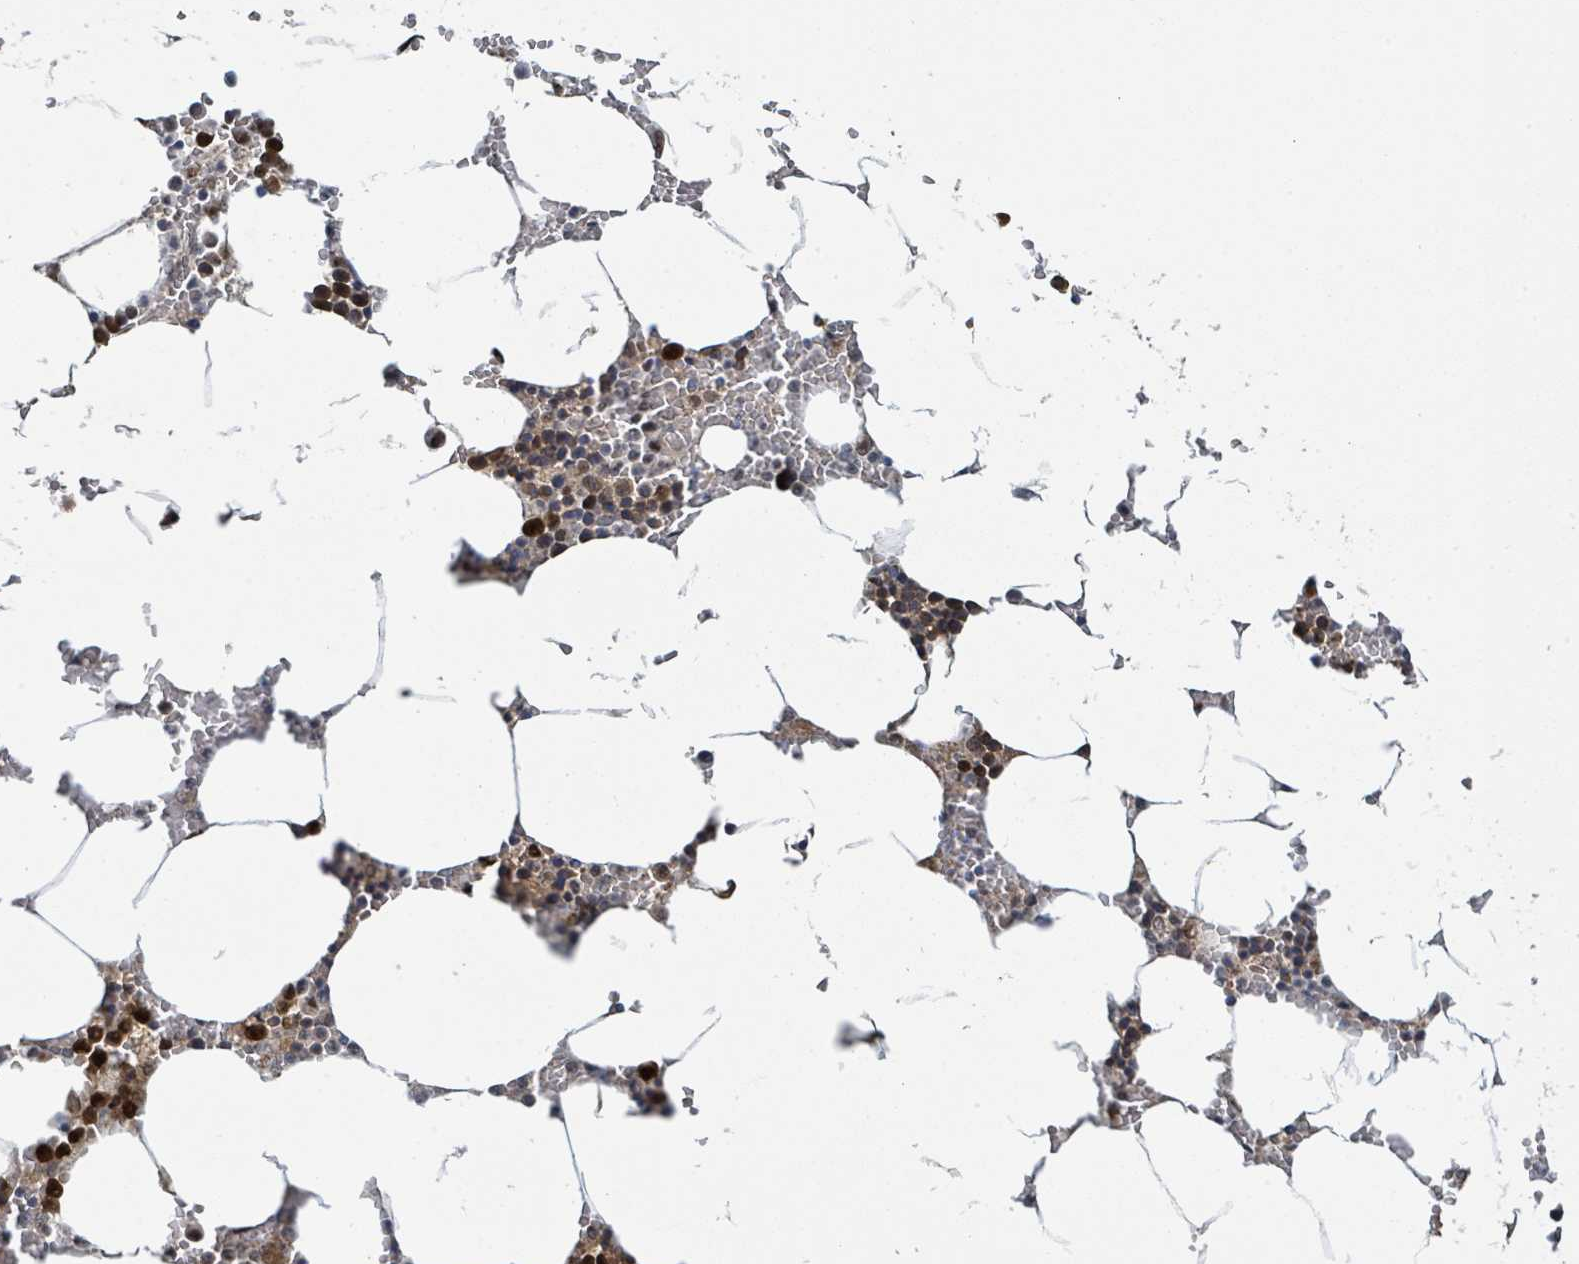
{"staining": {"intensity": "strong", "quantity": "<25%", "location": "cytoplasmic/membranous,nuclear"}, "tissue": "bone marrow", "cell_type": "Hematopoietic cells", "image_type": "normal", "snomed": [{"axis": "morphology", "description": "Normal tissue, NOS"}, {"axis": "topography", "description": "Bone marrow"}], "caption": "A histopathology image of bone marrow stained for a protein exhibits strong cytoplasmic/membranous,nuclear brown staining in hematopoietic cells. The staining is performed using DAB (3,3'-diaminobenzidine) brown chromogen to label protein expression. The nuclei are counter-stained blue using hematoxylin.", "gene": "PSMB7", "patient": {"sex": "male", "age": 70}}